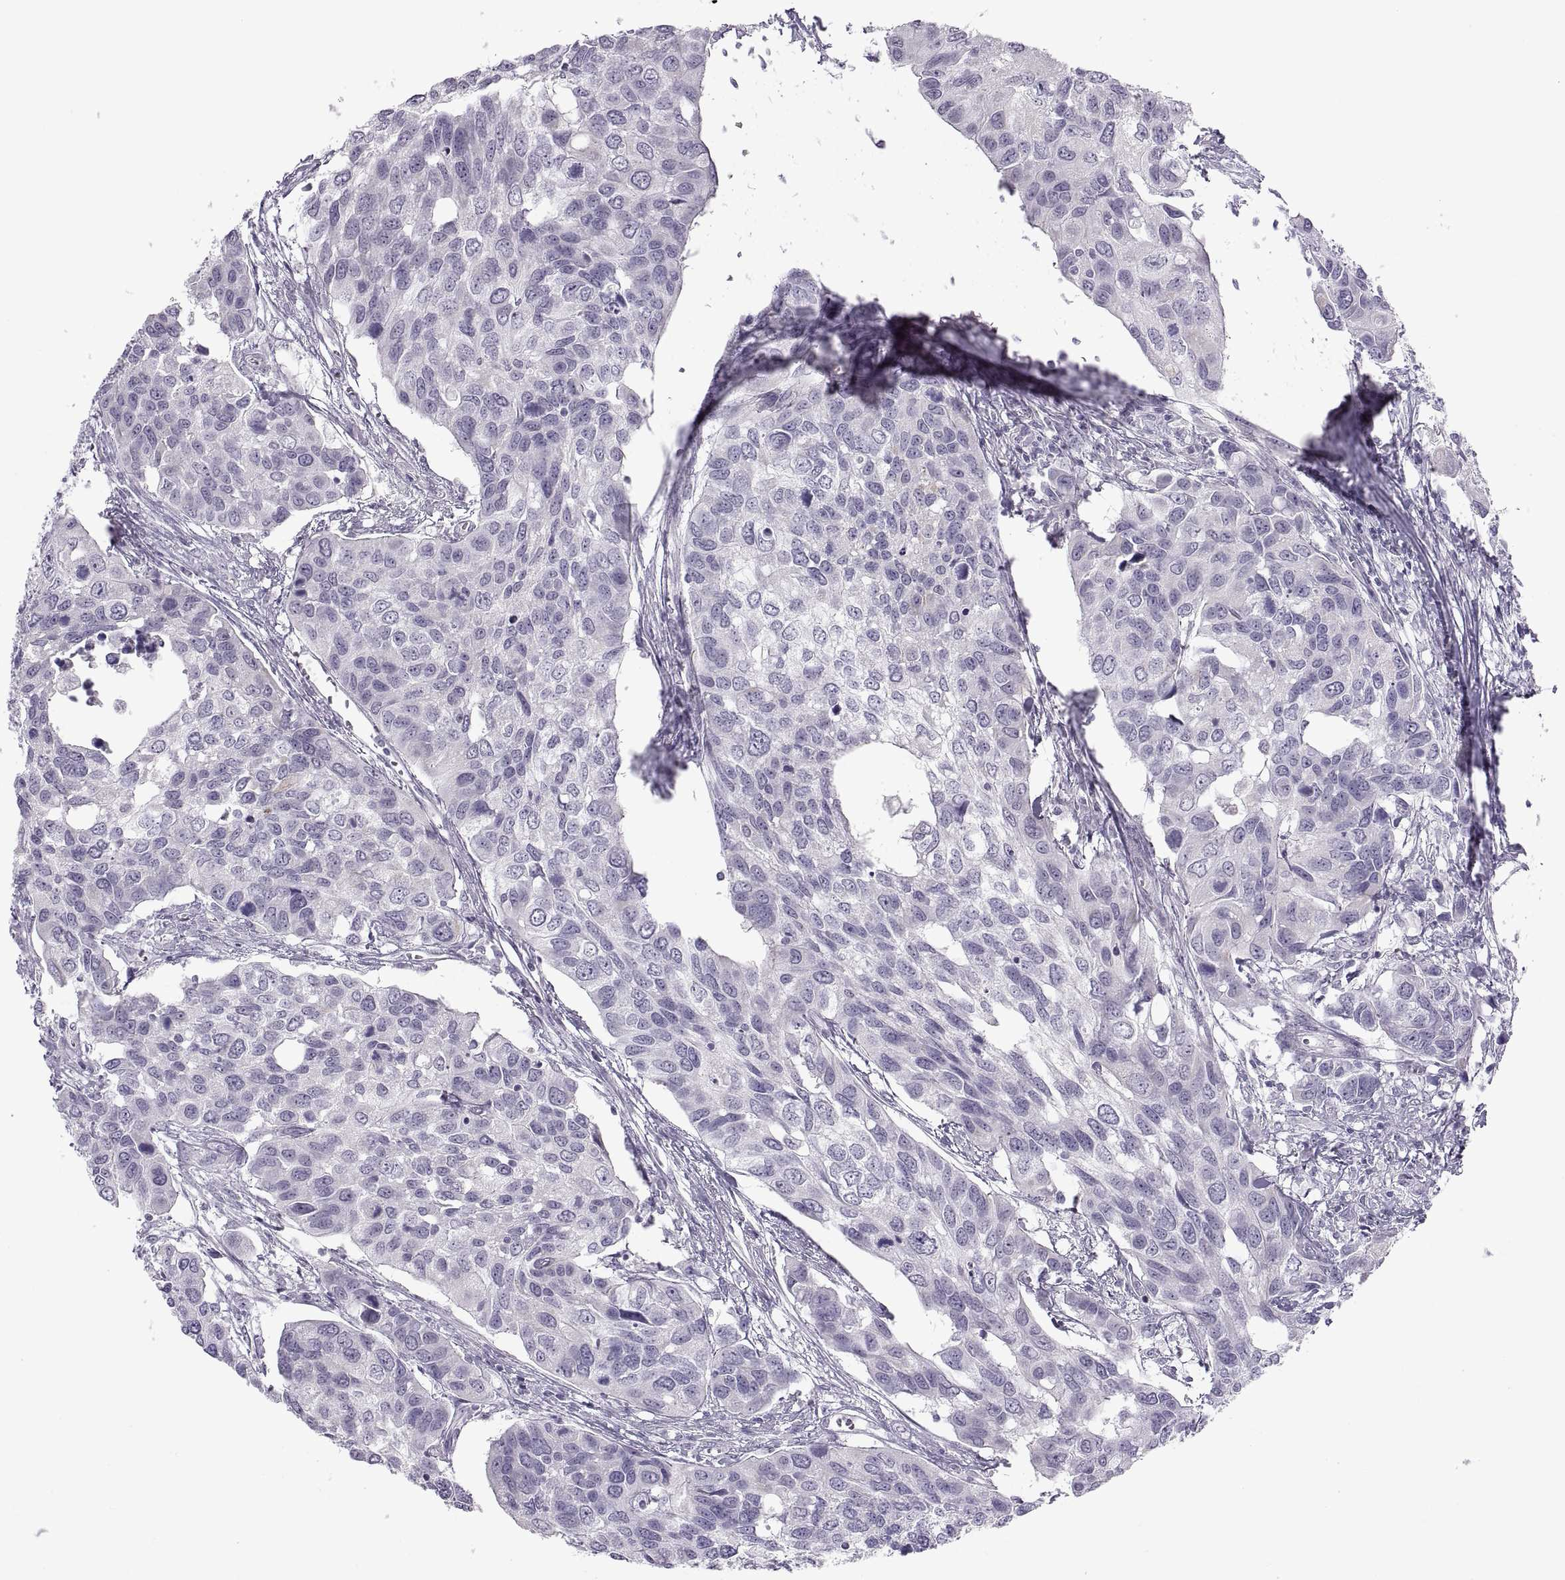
{"staining": {"intensity": "negative", "quantity": "none", "location": "none"}, "tissue": "urothelial cancer", "cell_type": "Tumor cells", "image_type": "cancer", "snomed": [{"axis": "morphology", "description": "Urothelial carcinoma, High grade"}, {"axis": "topography", "description": "Urinary bladder"}], "caption": "Tumor cells are negative for brown protein staining in high-grade urothelial carcinoma. Nuclei are stained in blue.", "gene": "C3orf22", "patient": {"sex": "male", "age": 60}}